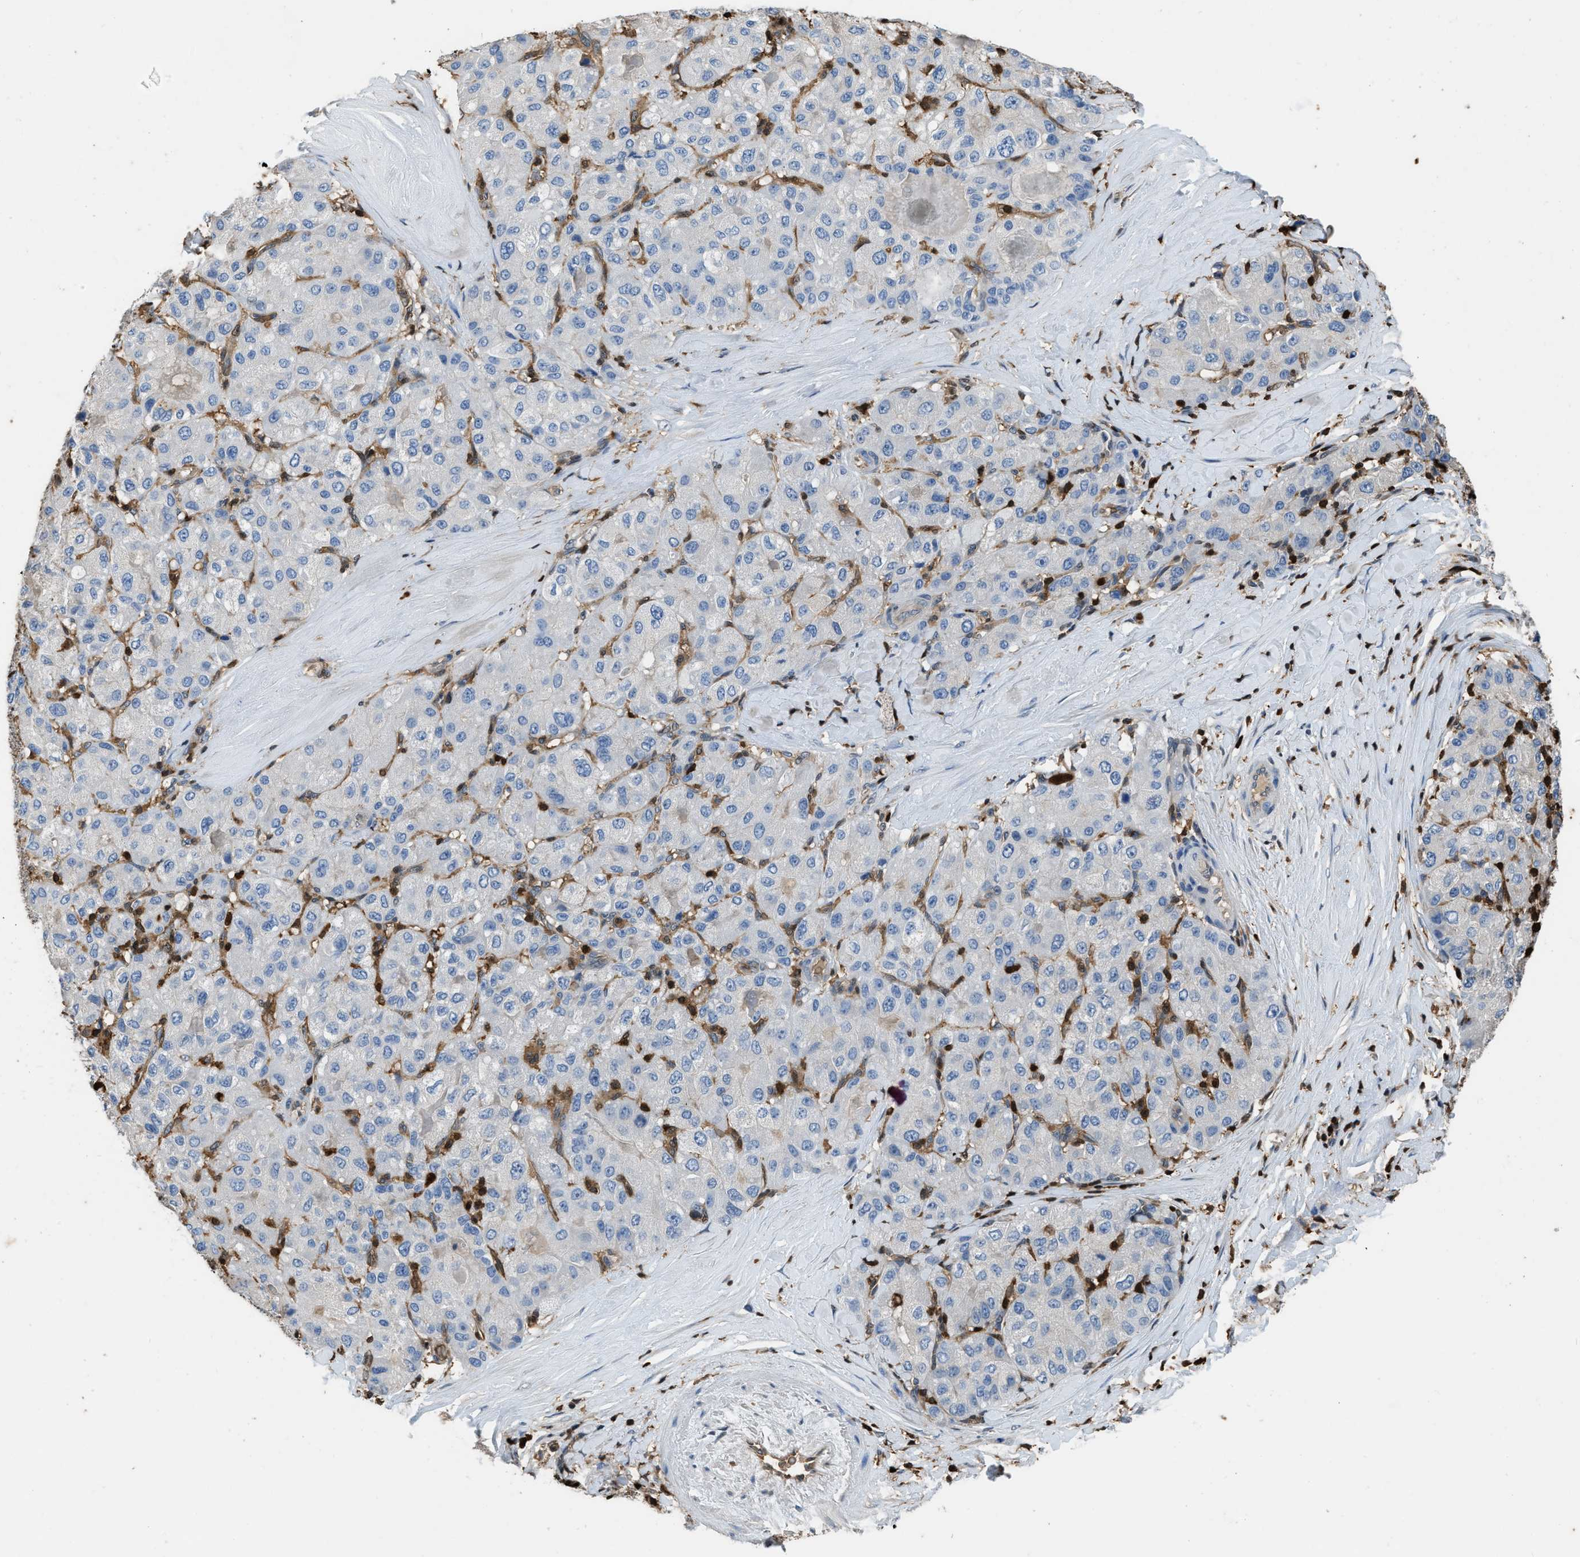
{"staining": {"intensity": "negative", "quantity": "none", "location": "none"}, "tissue": "liver cancer", "cell_type": "Tumor cells", "image_type": "cancer", "snomed": [{"axis": "morphology", "description": "Cholangiocarcinoma"}, {"axis": "topography", "description": "Liver"}], "caption": "The micrograph reveals no staining of tumor cells in liver cancer (cholangiocarcinoma).", "gene": "ARHGDIB", "patient": {"sex": "male", "age": 50}}